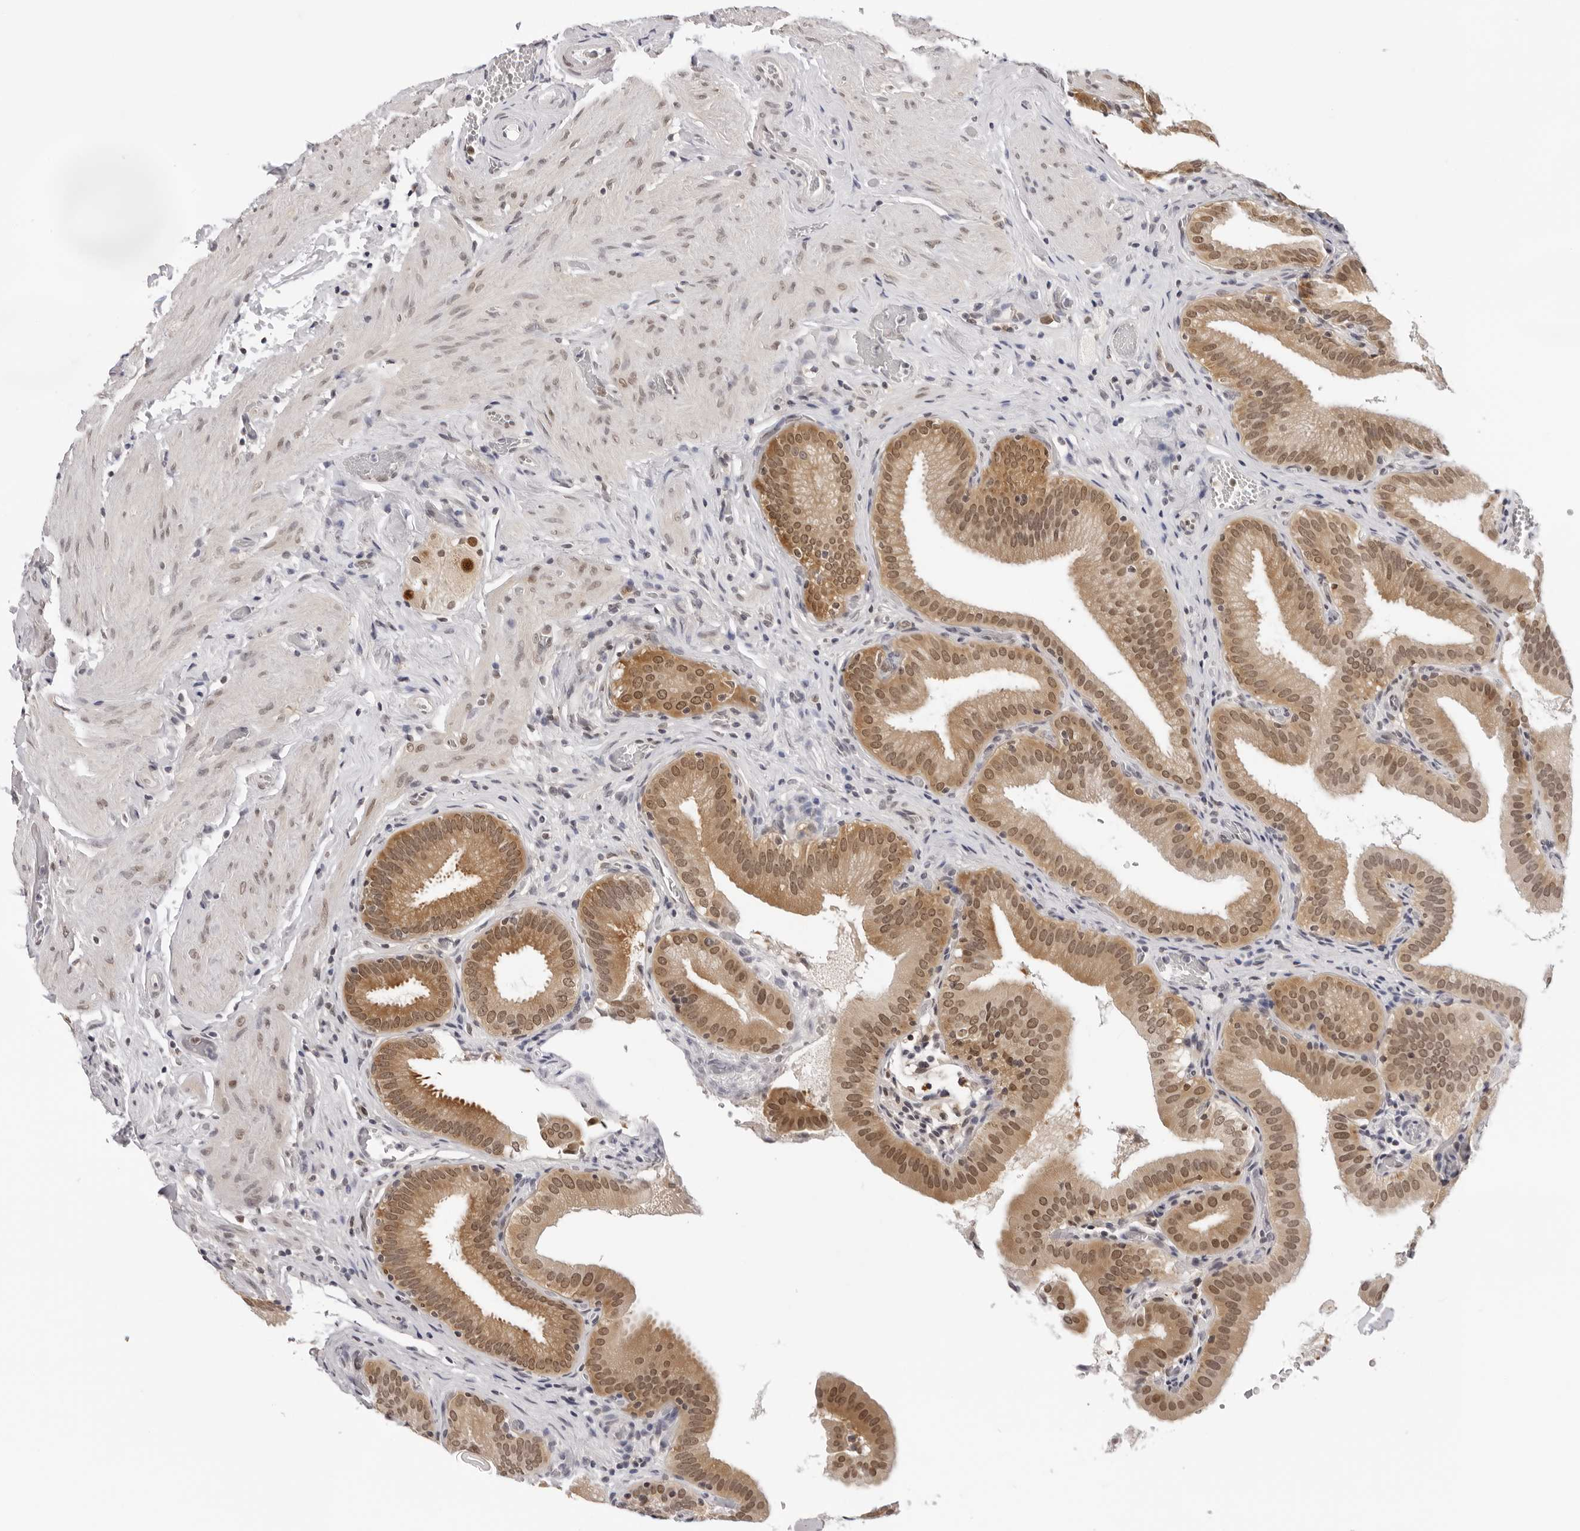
{"staining": {"intensity": "moderate", "quantity": ">75%", "location": "cytoplasmic/membranous,nuclear"}, "tissue": "gallbladder", "cell_type": "Glandular cells", "image_type": "normal", "snomed": [{"axis": "morphology", "description": "Normal tissue, NOS"}, {"axis": "topography", "description": "Gallbladder"}], "caption": "Immunohistochemistry (DAB) staining of normal human gallbladder exhibits moderate cytoplasmic/membranous,nuclear protein positivity in approximately >75% of glandular cells.", "gene": "WDR77", "patient": {"sex": "male", "age": 54}}